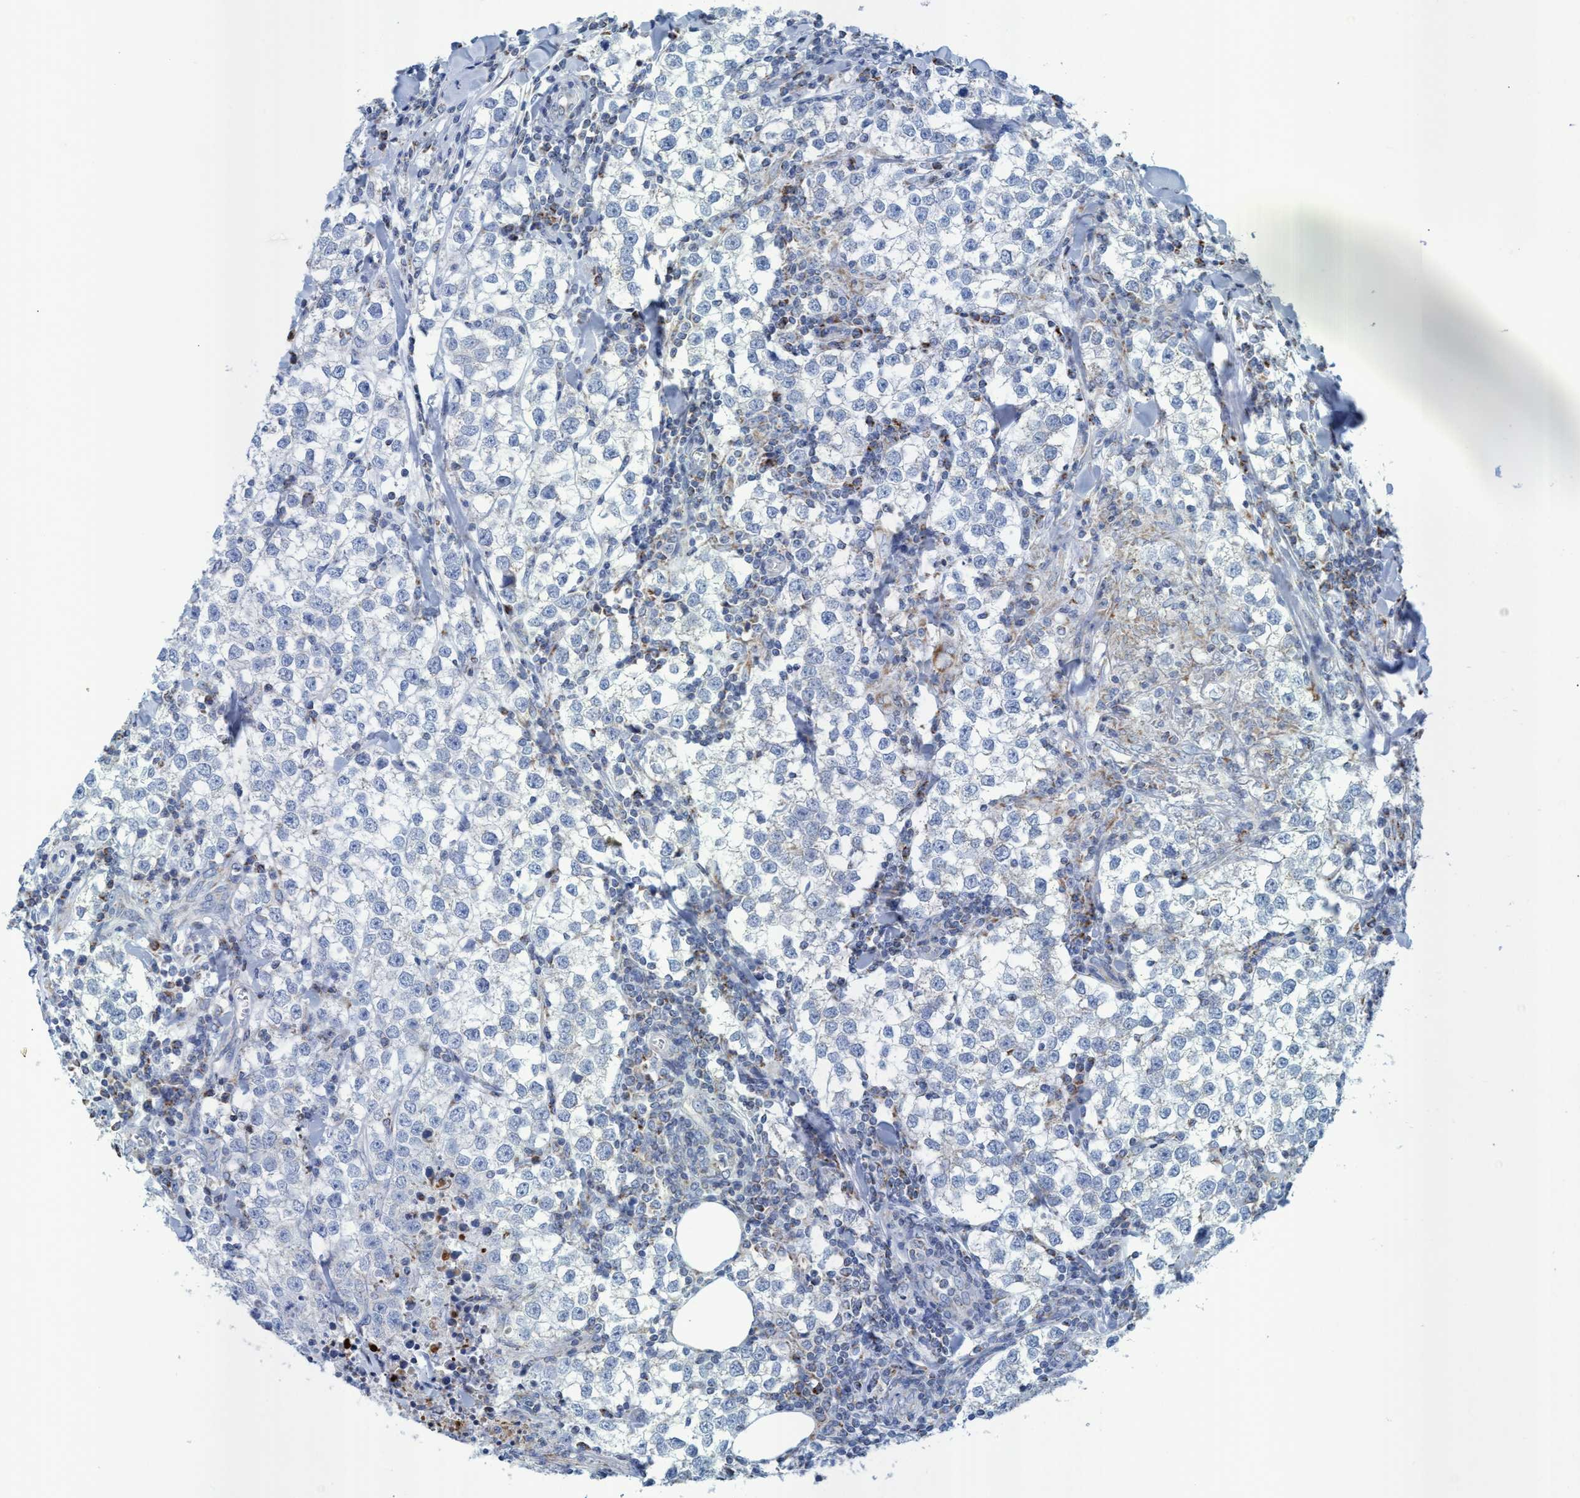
{"staining": {"intensity": "negative", "quantity": "none", "location": "none"}, "tissue": "testis cancer", "cell_type": "Tumor cells", "image_type": "cancer", "snomed": [{"axis": "morphology", "description": "Seminoma, NOS"}, {"axis": "morphology", "description": "Carcinoma, Embryonal, NOS"}, {"axis": "topography", "description": "Testis"}], "caption": "This is a micrograph of immunohistochemistry (IHC) staining of seminoma (testis), which shows no staining in tumor cells.", "gene": "GGA3", "patient": {"sex": "male", "age": 36}}